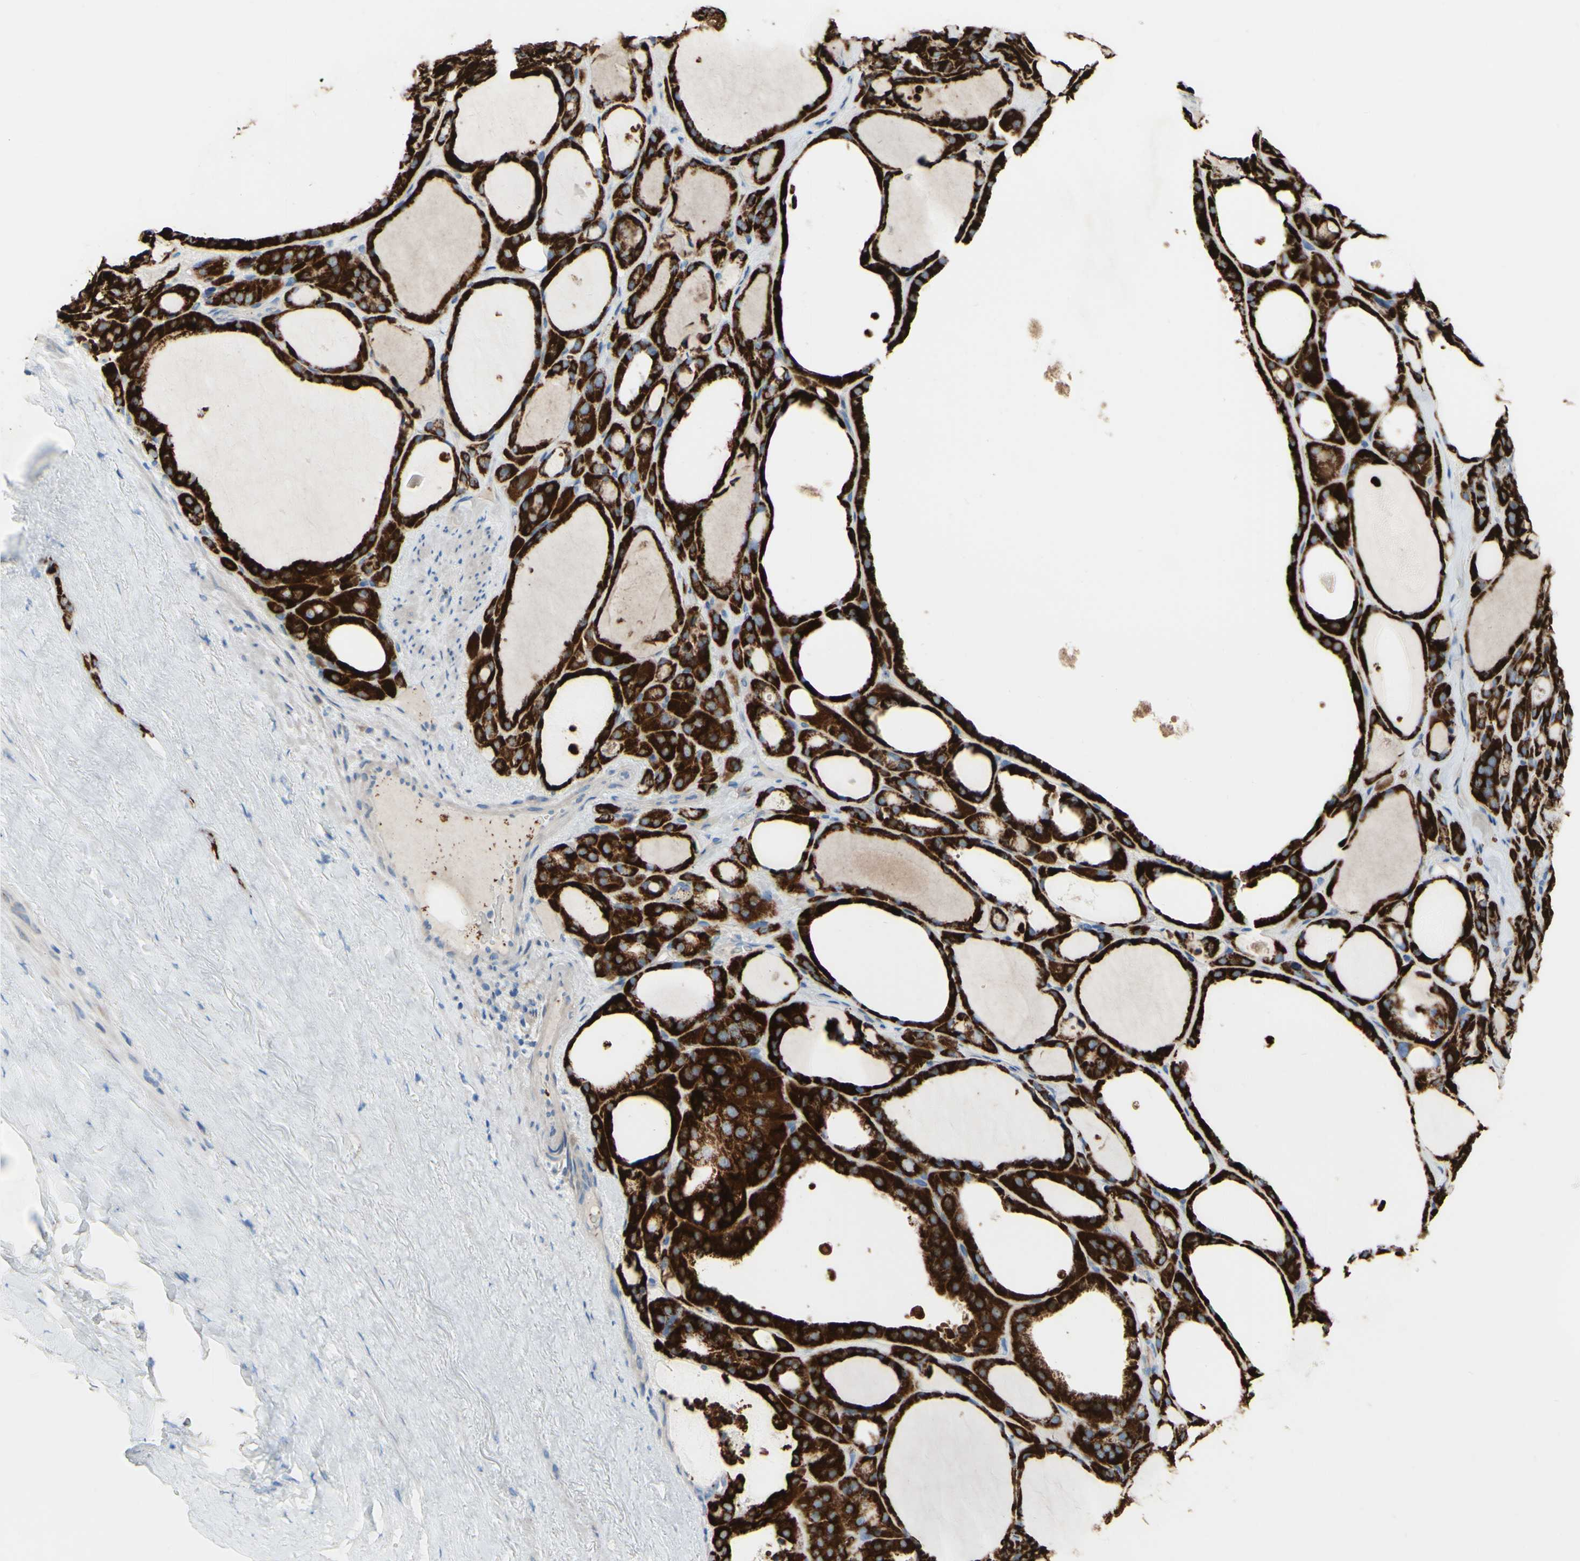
{"staining": {"intensity": "strong", "quantity": ">75%", "location": "cytoplasmic/membranous"}, "tissue": "thyroid gland", "cell_type": "Glandular cells", "image_type": "normal", "snomed": [{"axis": "morphology", "description": "Normal tissue, NOS"}, {"axis": "morphology", "description": "Carcinoma, NOS"}, {"axis": "topography", "description": "Thyroid gland"}], "caption": "Immunohistochemistry histopathology image of benign human thyroid gland stained for a protein (brown), which displays high levels of strong cytoplasmic/membranous expression in about >75% of glandular cells.", "gene": "ACADL", "patient": {"sex": "female", "age": 86}}